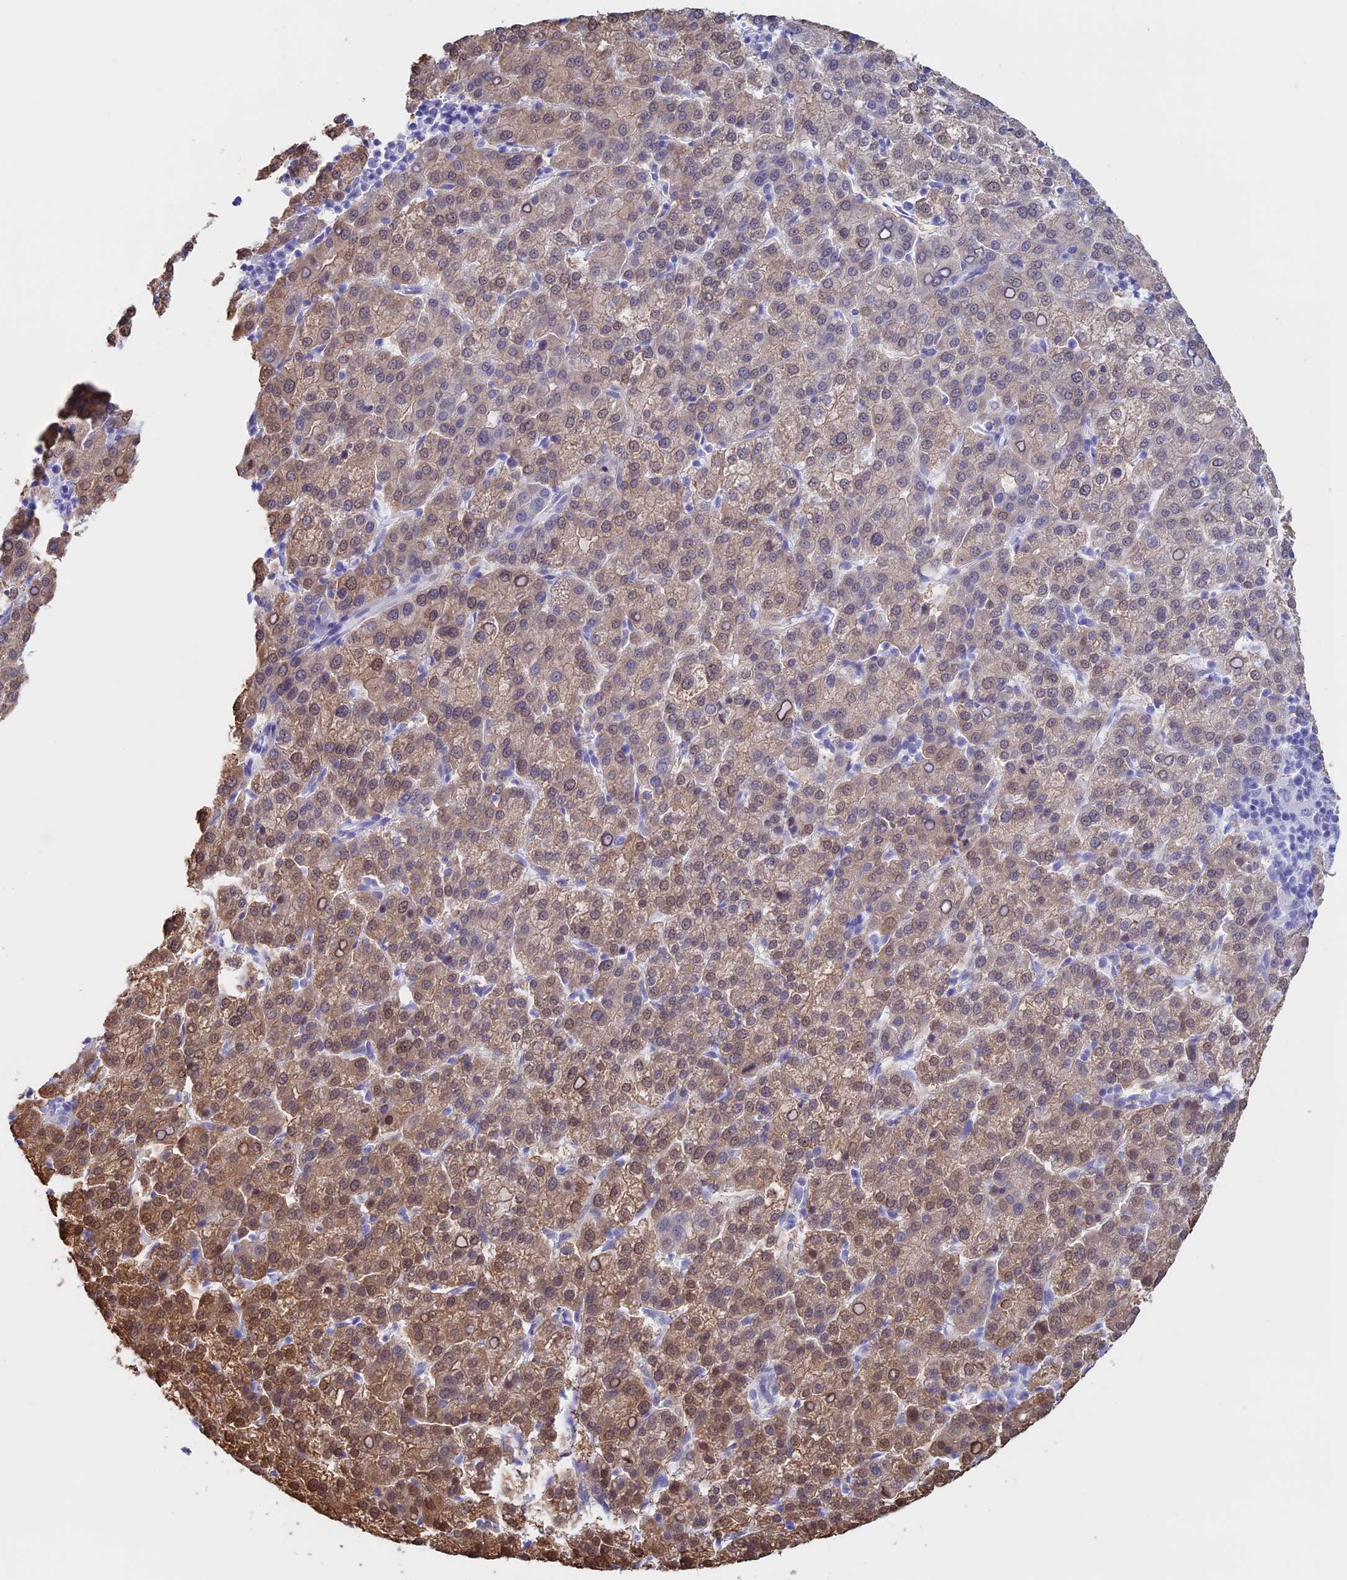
{"staining": {"intensity": "moderate", "quantity": "25%-75%", "location": "cytoplasmic/membranous,nuclear"}, "tissue": "liver cancer", "cell_type": "Tumor cells", "image_type": "cancer", "snomed": [{"axis": "morphology", "description": "Carcinoma, Hepatocellular, NOS"}, {"axis": "topography", "description": "Liver"}], "caption": "This photomicrograph demonstrates immunohistochemistry staining of liver cancer, with medium moderate cytoplasmic/membranous and nuclear staining in about 25%-75% of tumor cells.", "gene": "LHFPL2", "patient": {"sex": "female", "age": 58}}